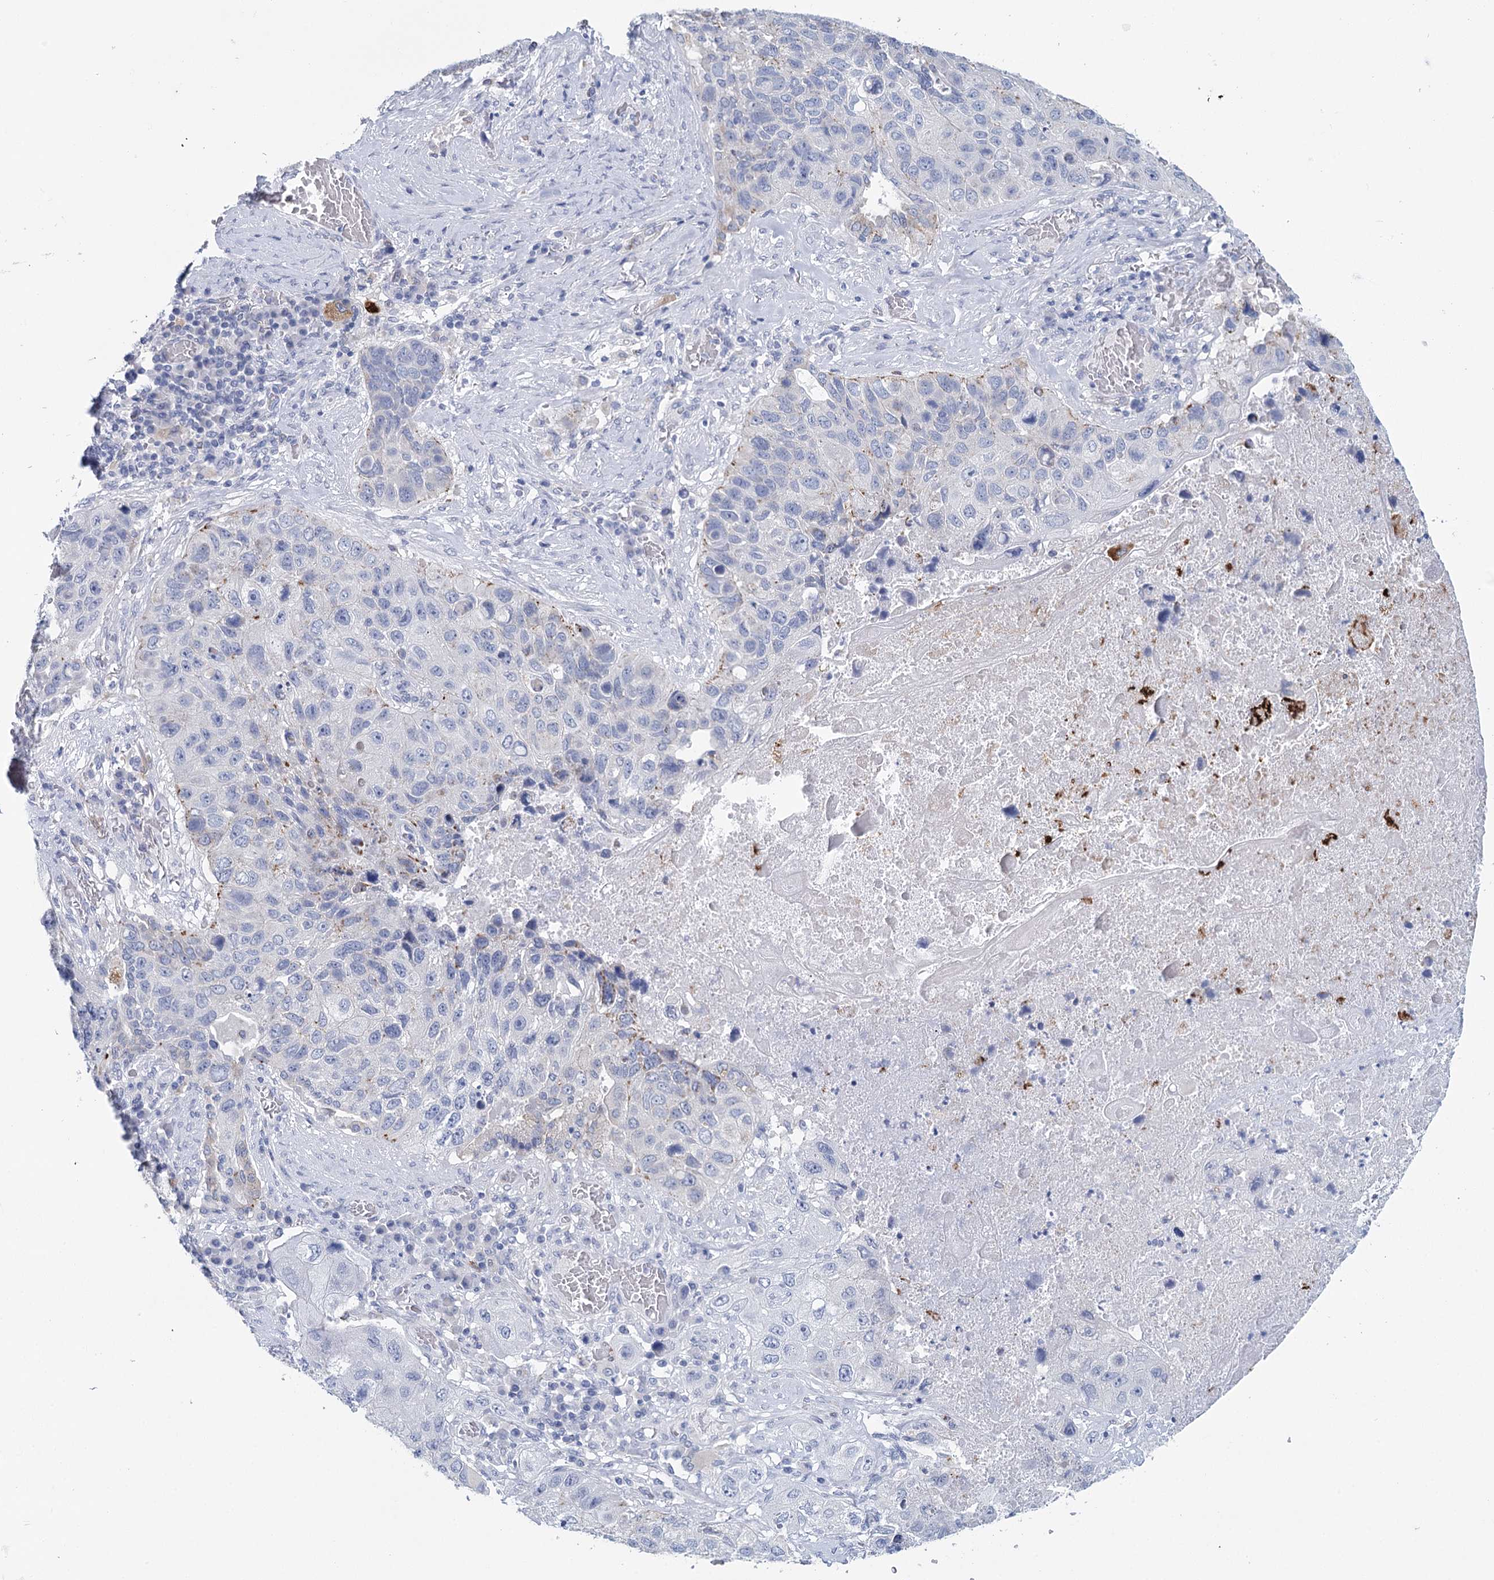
{"staining": {"intensity": "negative", "quantity": "none", "location": "none"}, "tissue": "lung cancer", "cell_type": "Tumor cells", "image_type": "cancer", "snomed": [{"axis": "morphology", "description": "Squamous cell carcinoma, NOS"}, {"axis": "topography", "description": "Lung"}], "caption": "High power microscopy histopathology image of an IHC micrograph of lung squamous cell carcinoma, revealing no significant positivity in tumor cells.", "gene": "METTL7B", "patient": {"sex": "male", "age": 61}}